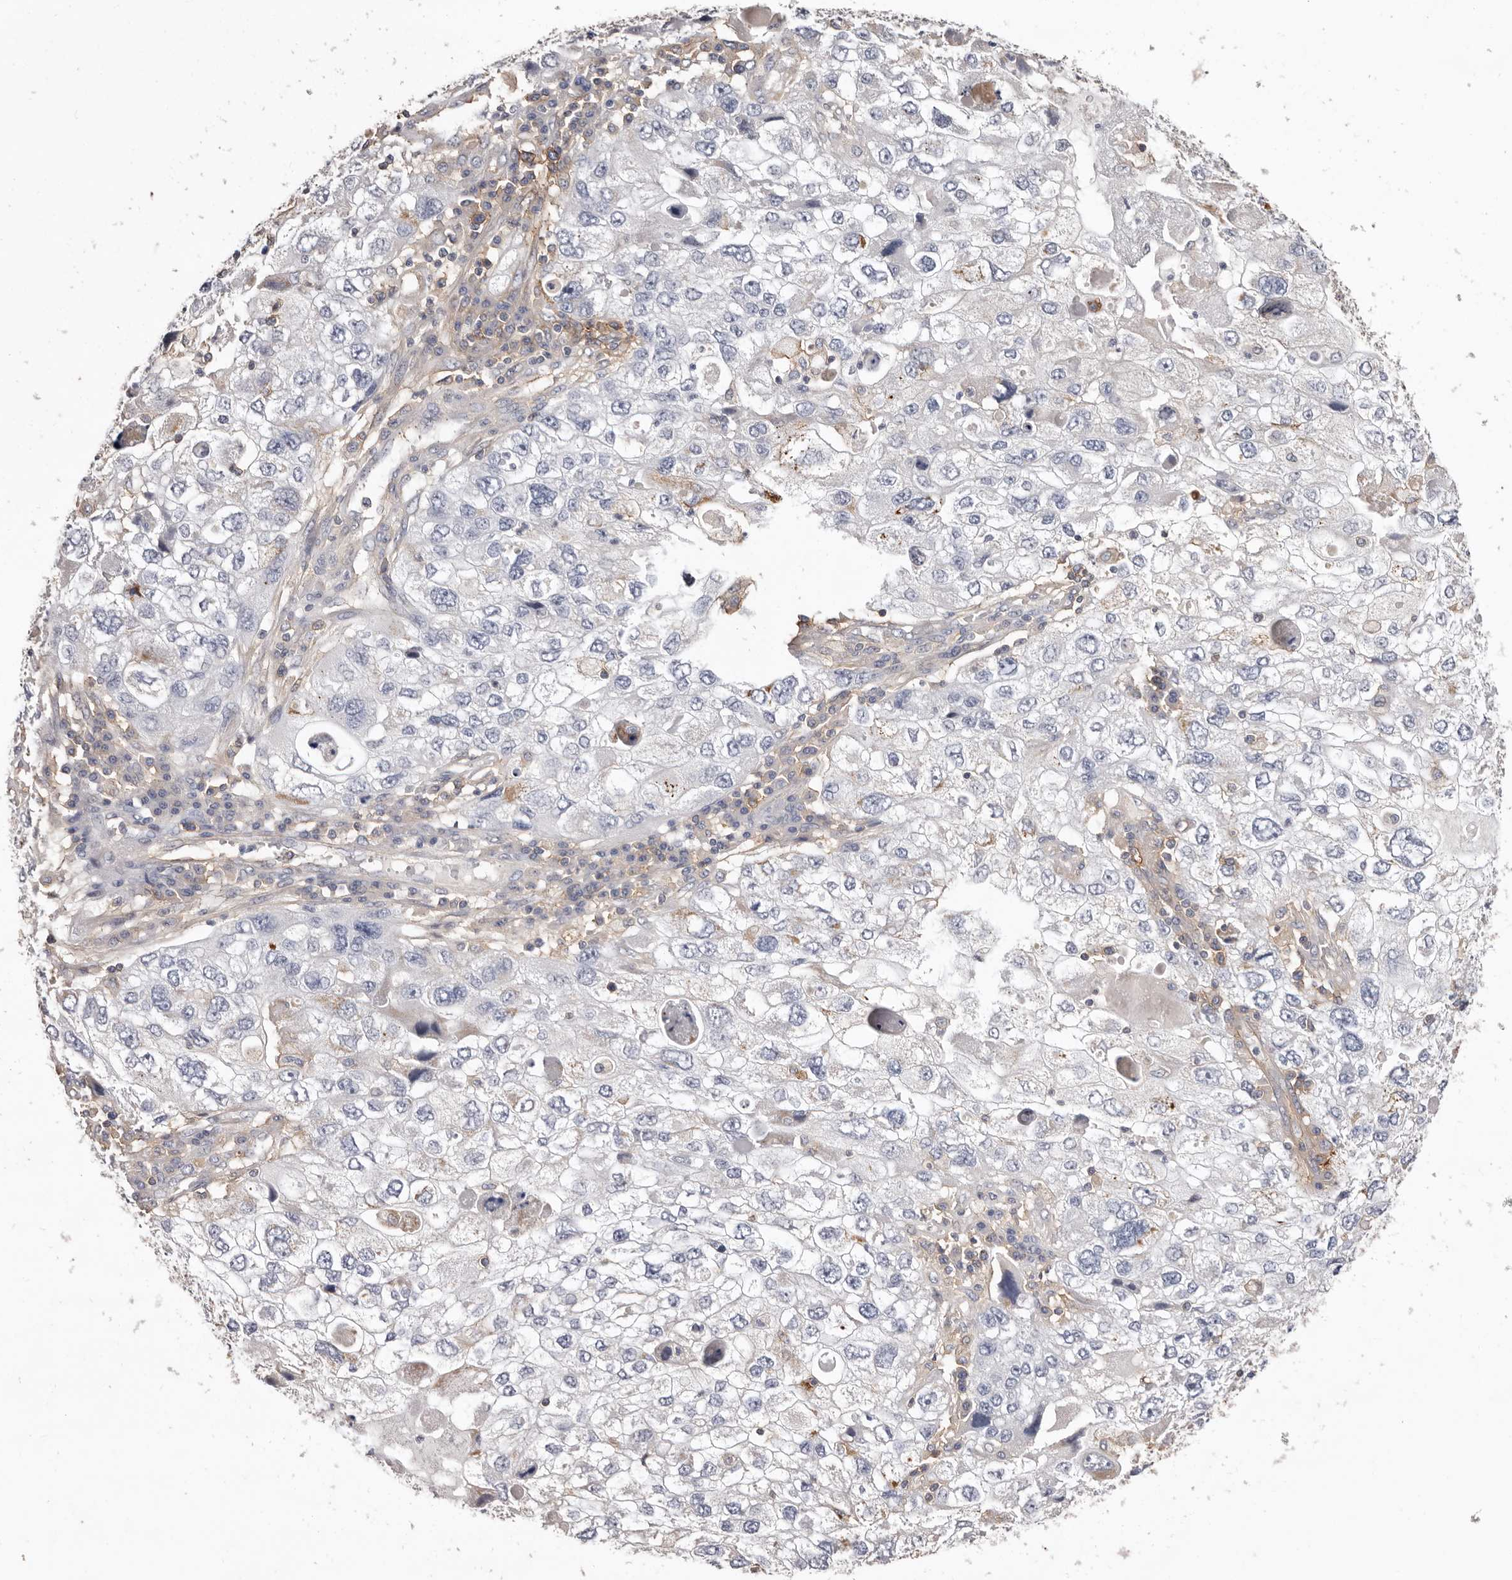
{"staining": {"intensity": "negative", "quantity": "none", "location": "none"}, "tissue": "endometrial cancer", "cell_type": "Tumor cells", "image_type": "cancer", "snomed": [{"axis": "morphology", "description": "Adenocarcinoma, NOS"}, {"axis": "topography", "description": "Endometrium"}], "caption": "Tumor cells show no significant protein expression in adenocarcinoma (endometrial). Brightfield microscopy of immunohistochemistry (IHC) stained with DAB (3,3'-diaminobenzidine) (brown) and hematoxylin (blue), captured at high magnification.", "gene": "MMACHC", "patient": {"sex": "female", "age": 49}}